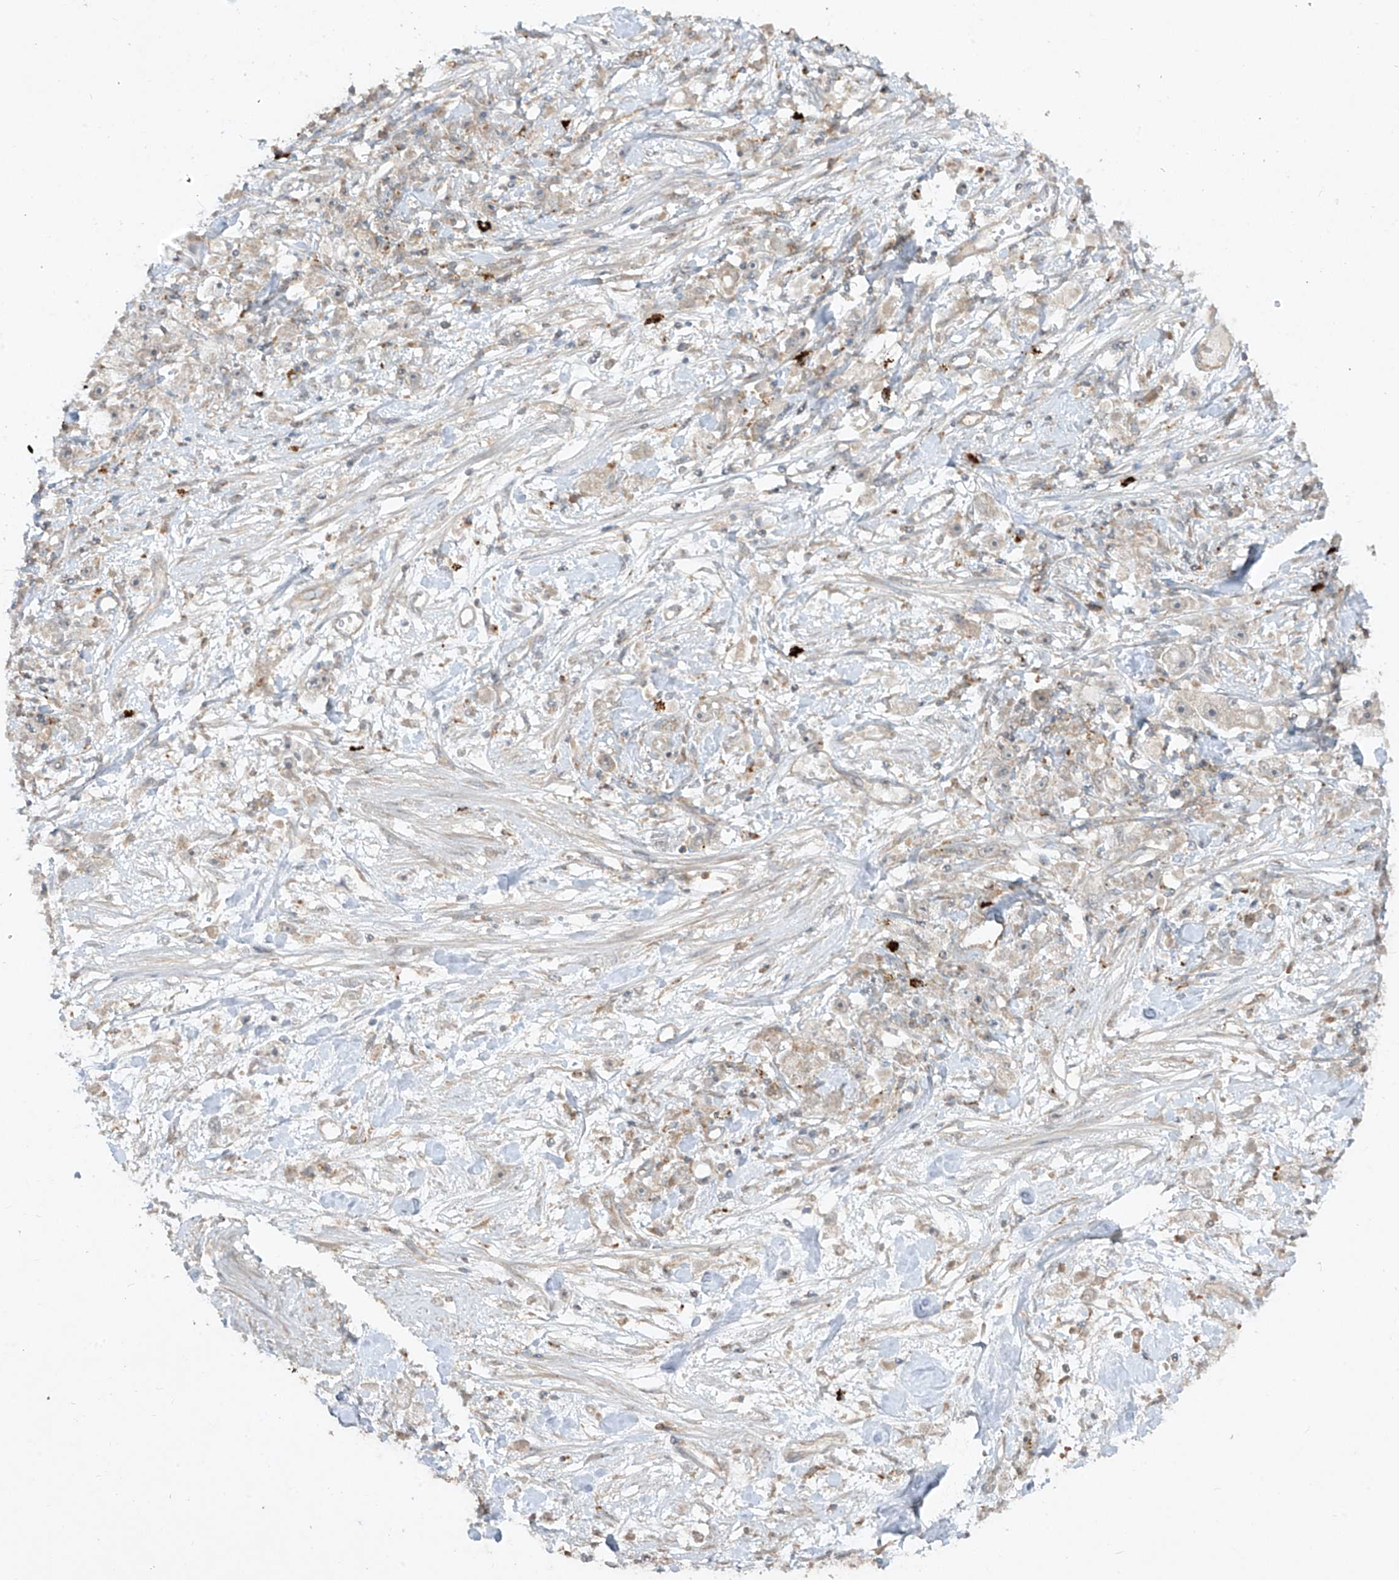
{"staining": {"intensity": "weak", "quantity": "25%-75%", "location": "cytoplasmic/membranous"}, "tissue": "stomach cancer", "cell_type": "Tumor cells", "image_type": "cancer", "snomed": [{"axis": "morphology", "description": "Adenocarcinoma, NOS"}, {"axis": "topography", "description": "Stomach"}], "caption": "Stomach adenocarcinoma stained for a protein demonstrates weak cytoplasmic/membranous positivity in tumor cells.", "gene": "LDAH", "patient": {"sex": "female", "age": 59}}